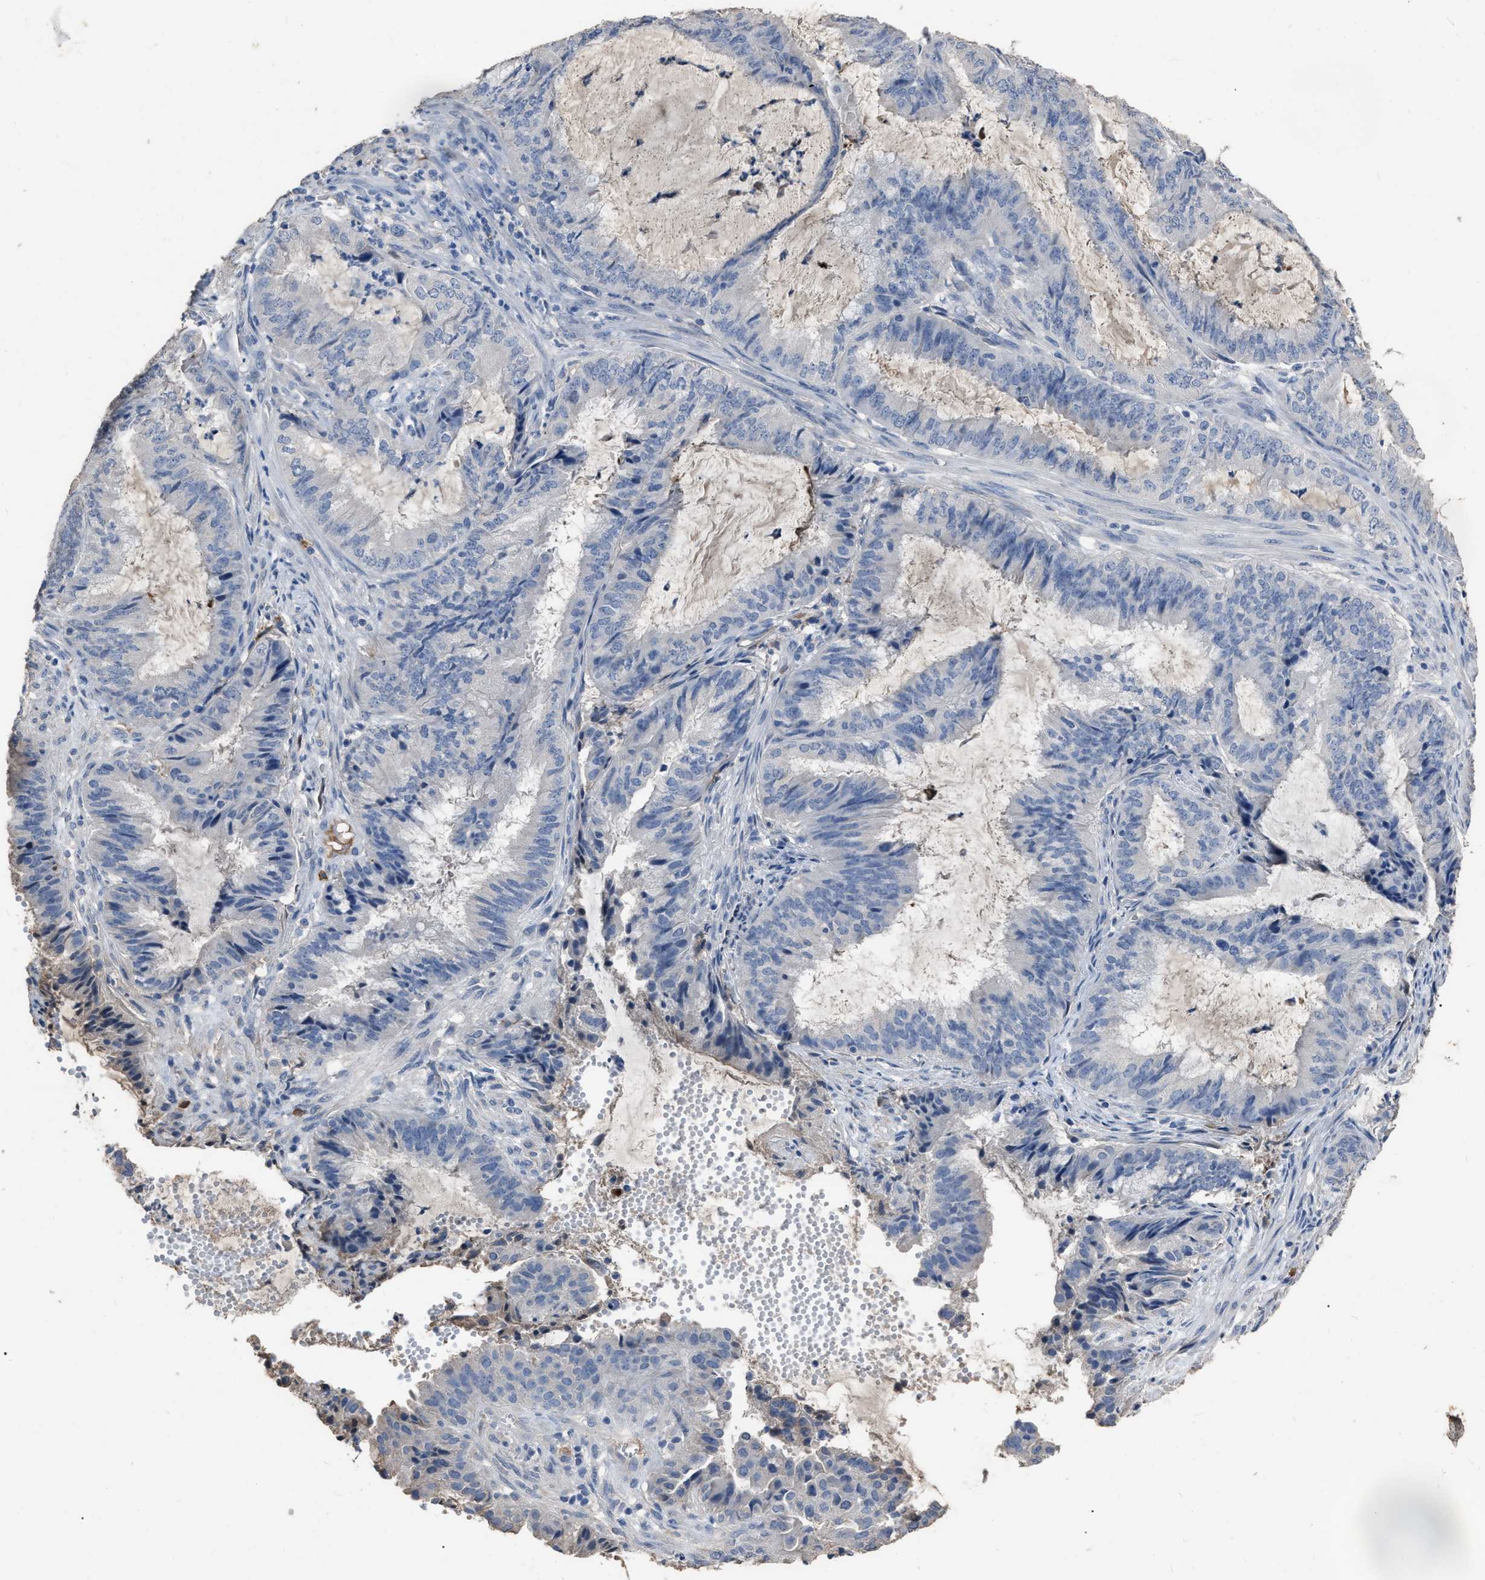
{"staining": {"intensity": "negative", "quantity": "none", "location": "none"}, "tissue": "endometrial cancer", "cell_type": "Tumor cells", "image_type": "cancer", "snomed": [{"axis": "morphology", "description": "Adenocarcinoma, NOS"}, {"axis": "topography", "description": "Endometrium"}], "caption": "IHC image of endometrial cancer (adenocarcinoma) stained for a protein (brown), which exhibits no staining in tumor cells.", "gene": "HABP2", "patient": {"sex": "female", "age": 51}}